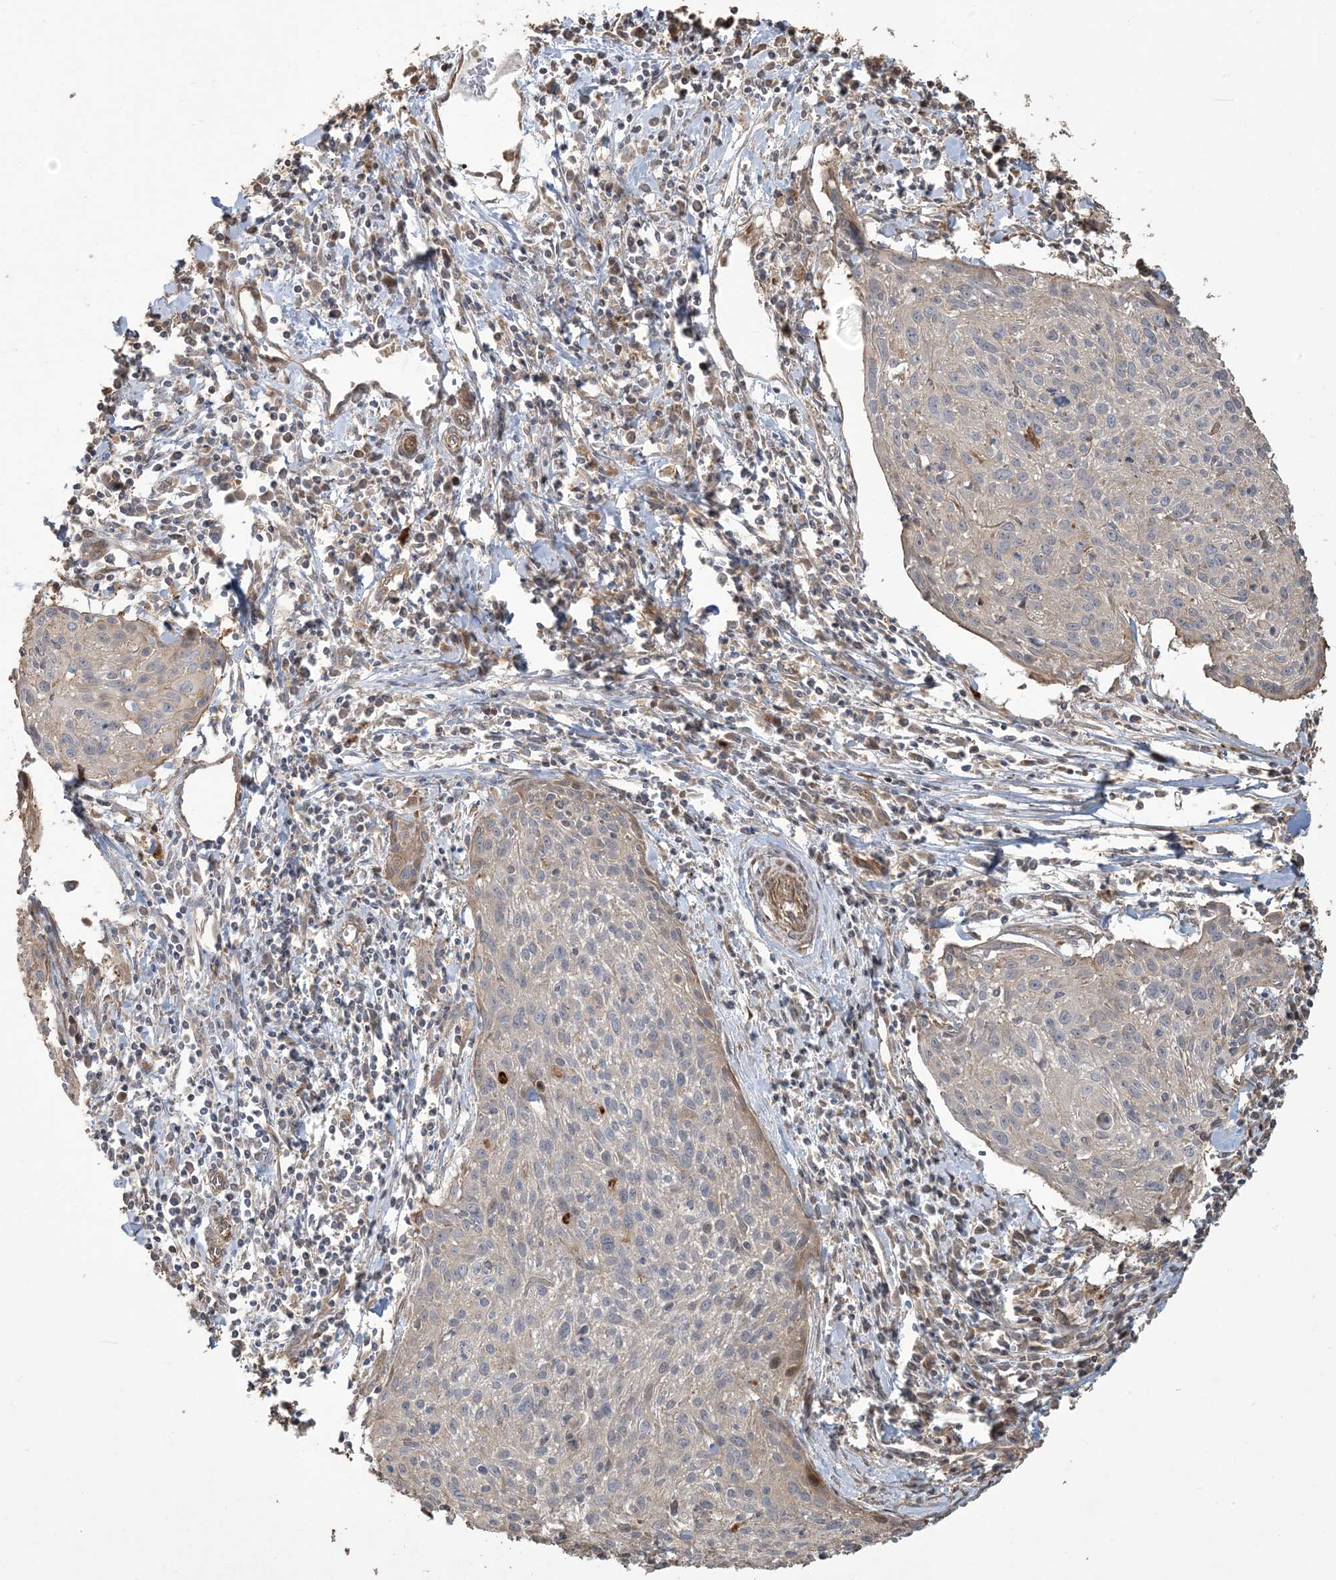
{"staining": {"intensity": "negative", "quantity": "none", "location": "none"}, "tissue": "cervical cancer", "cell_type": "Tumor cells", "image_type": "cancer", "snomed": [{"axis": "morphology", "description": "Squamous cell carcinoma, NOS"}, {"axis": "topography", "description": "Cervix"}], "caption": "DAB immunohistochemical staining of cervical cancer (squamous cell carcinoma) shows no significant positivity in tumor cells.", "gene": "KLHL18", "patient": {"sex": "female", "age": 51}}